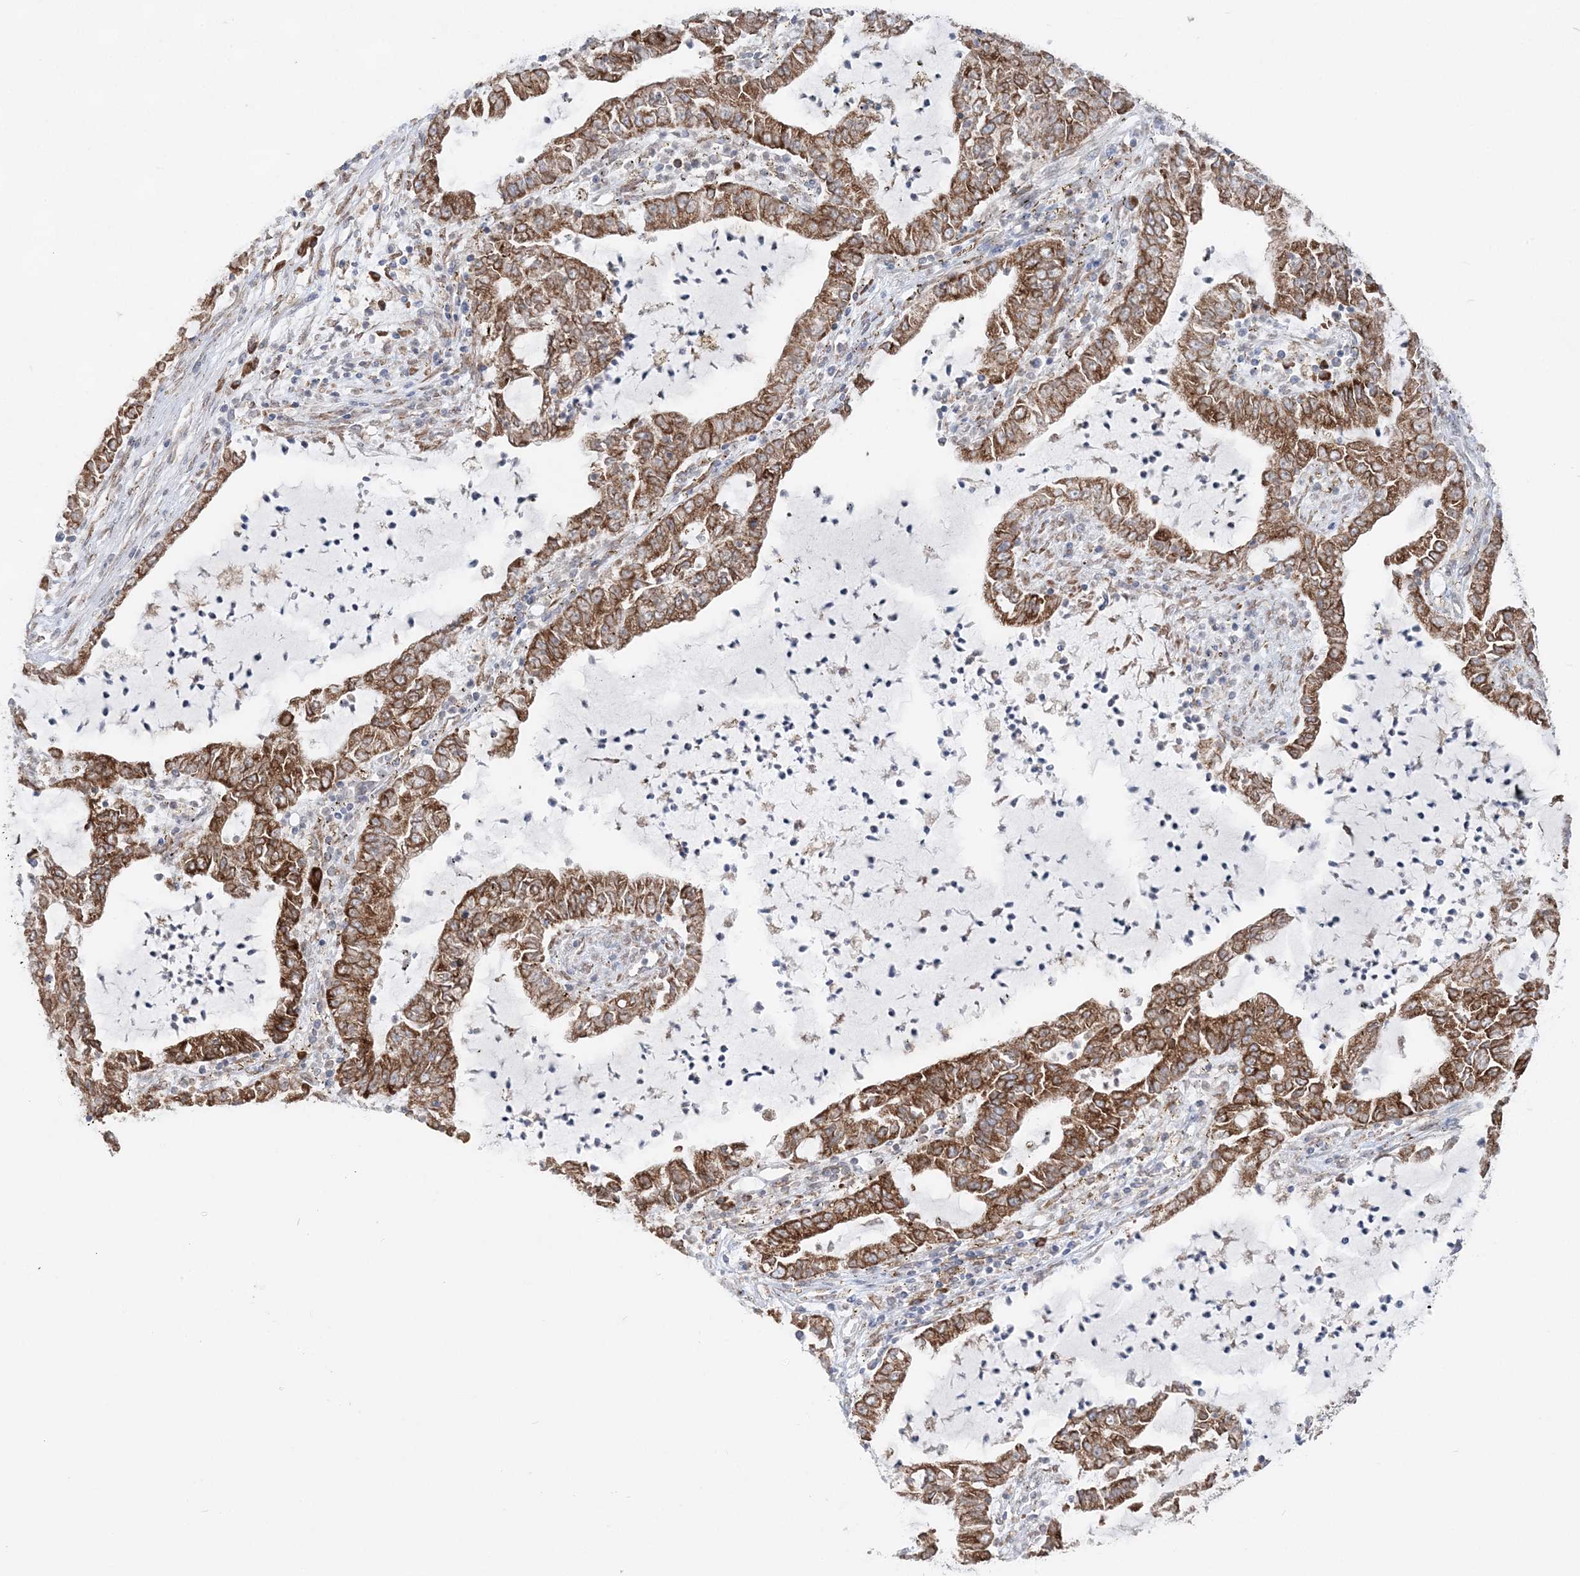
{"staining": {"intensity": "moderate", "quantity": ">75%", "location": "cytoplasmic/membranous"}, "tissue": "lung cancer", "cell_type": "Tumor cells", "image_type": "cancer", "snomed": [{"axis": "morphology", "description": "Adenocarcinoma, NOS"}, {"axis": "topography", "description": "Lung"}], "caption": "Tumor cells demonstrate medium levels of moderate cytoplasmic/membranous positivity in about >75% of cells in human lung adenocarcinoma.", "gene": "TMED10", "patient": {"sex": "female", "age": 51}}